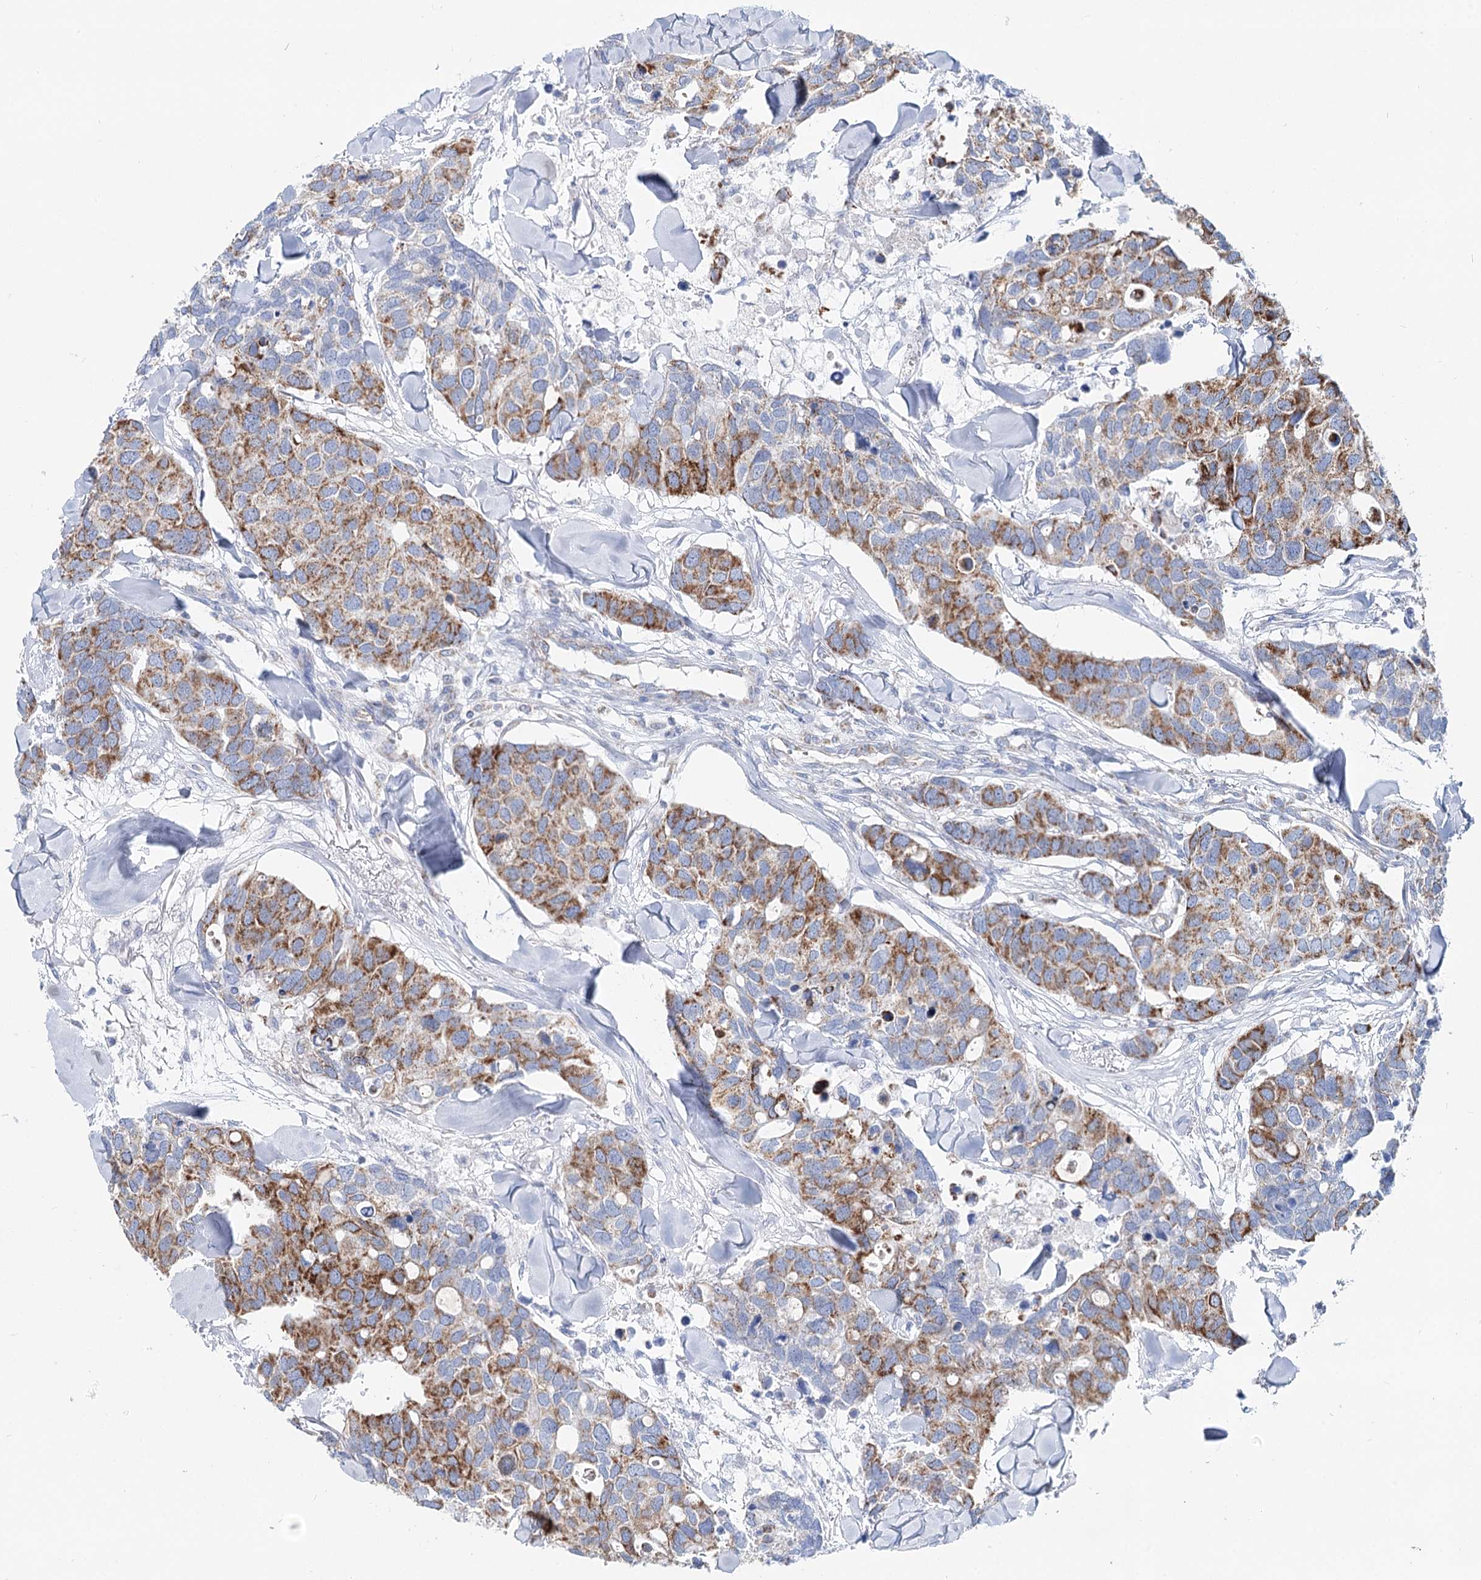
{"staining": {"intensity": "moderate", "quantity": "25%-75%", "location": "cytoplasmic/membranous"}, "tissue": "breast cancer", "cell_type": "Tumor cells", "image_type": "cancer", "snomed": [{"axis": "morphology", "description": "Duct carcinoma"}, {"axis": "topography", "description": "Breast"}], "caption": "Infiltrating ductal carcinoma (breast) stained with immunohistochemistry (IHC) shows moderate cytoplasmic/membranous positivity in about 25%-75% of tumor cells.", "gene": "MCCC2", "patient": {"sex": "female", "age": 83}}